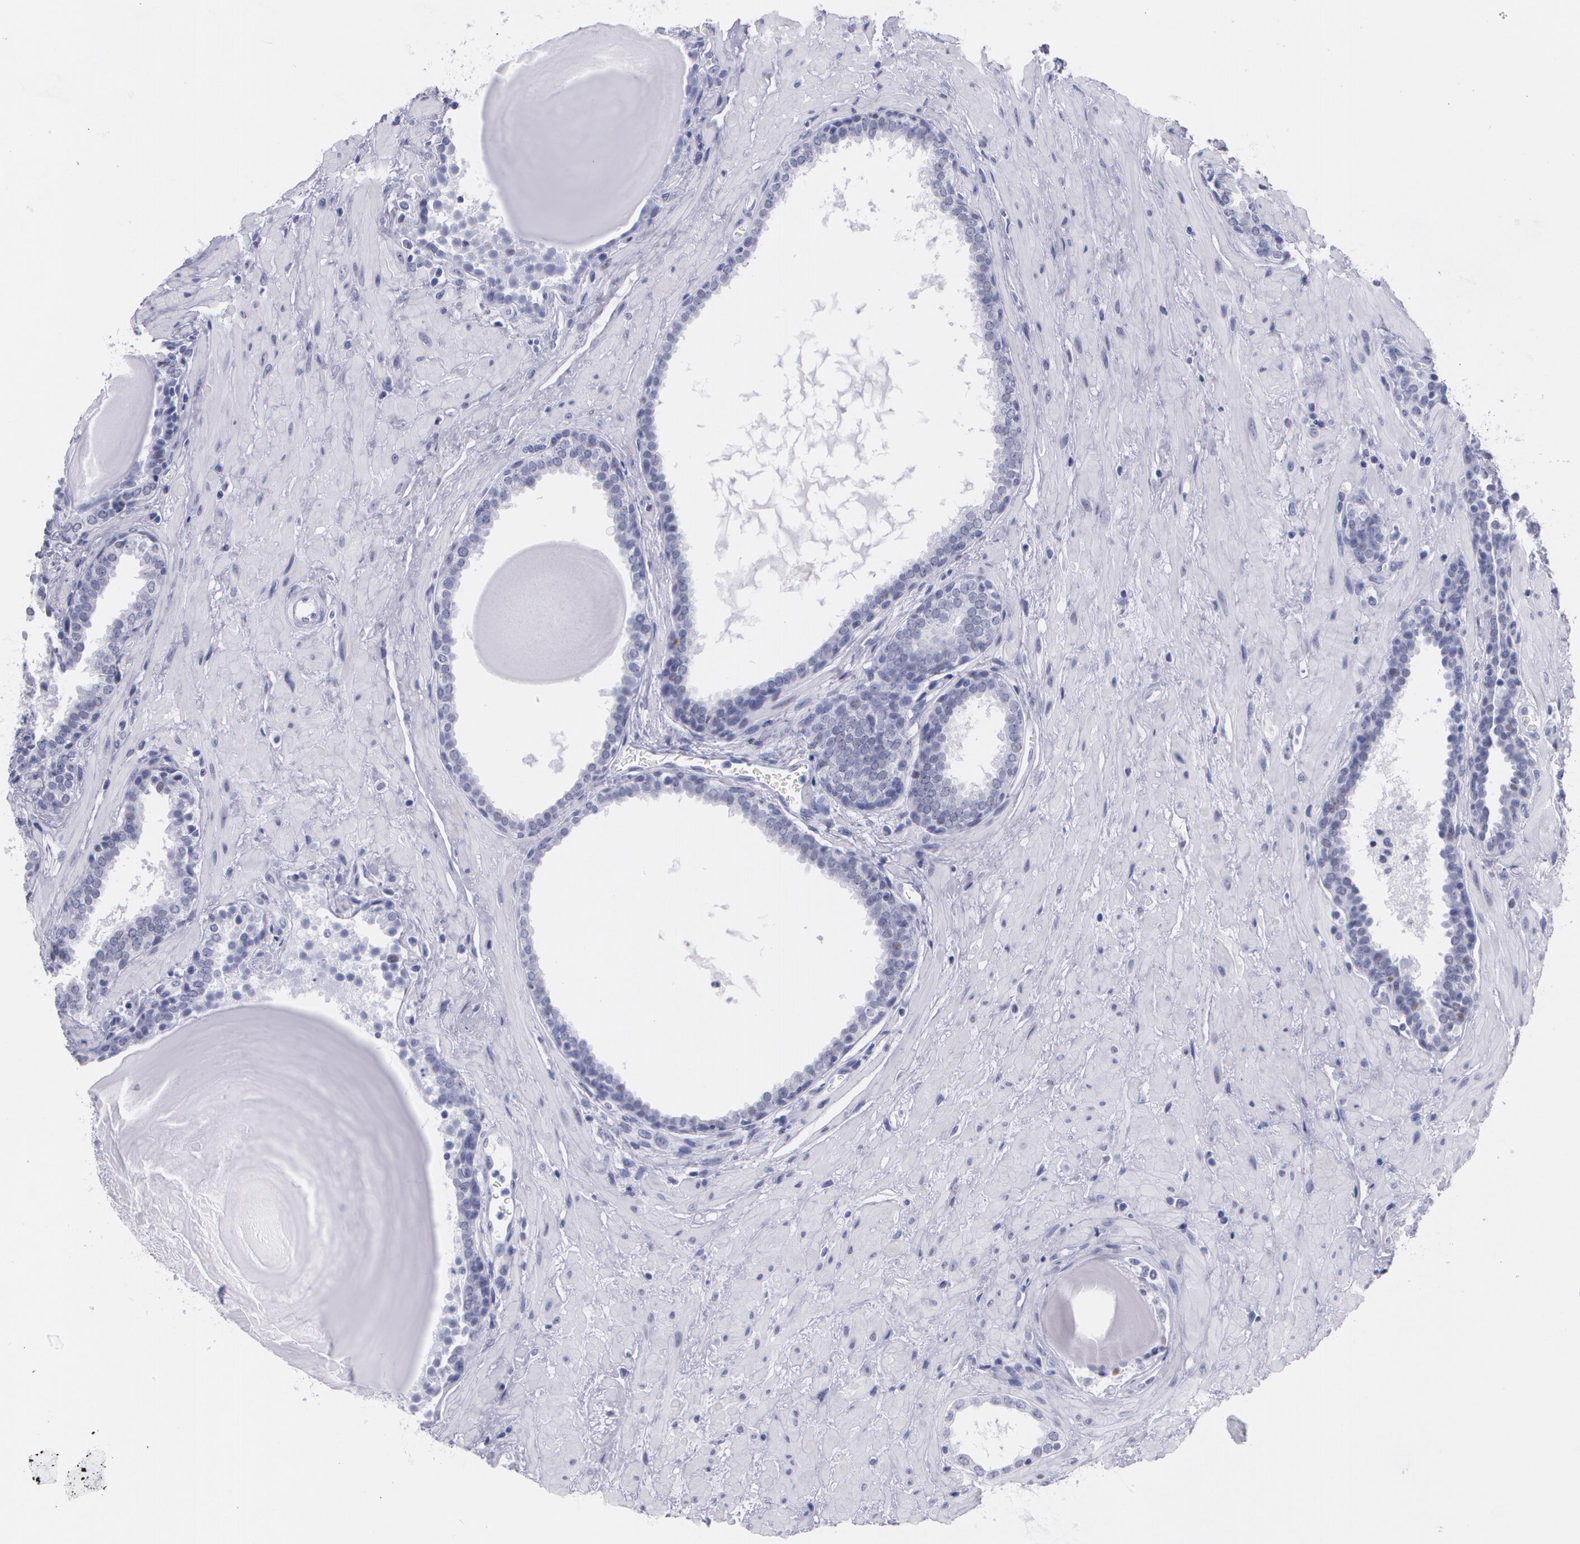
{"staining": {"intensity": "negative", "quantity": "none", "location": "none"}, "tissue": "prostate", "cell_type": "Glandular cells", "image_type": "normal", "snomed": [{"axis": "morphology", "description": "Normal tissue, NOS"}, {"axis": "topography", "description": "Prostate"}], "caption": "The IHC micrograph has no significant staining in glandular cells of prostate.", "gene": "TP53", "patient": {"sex": "male", "age": 51}}